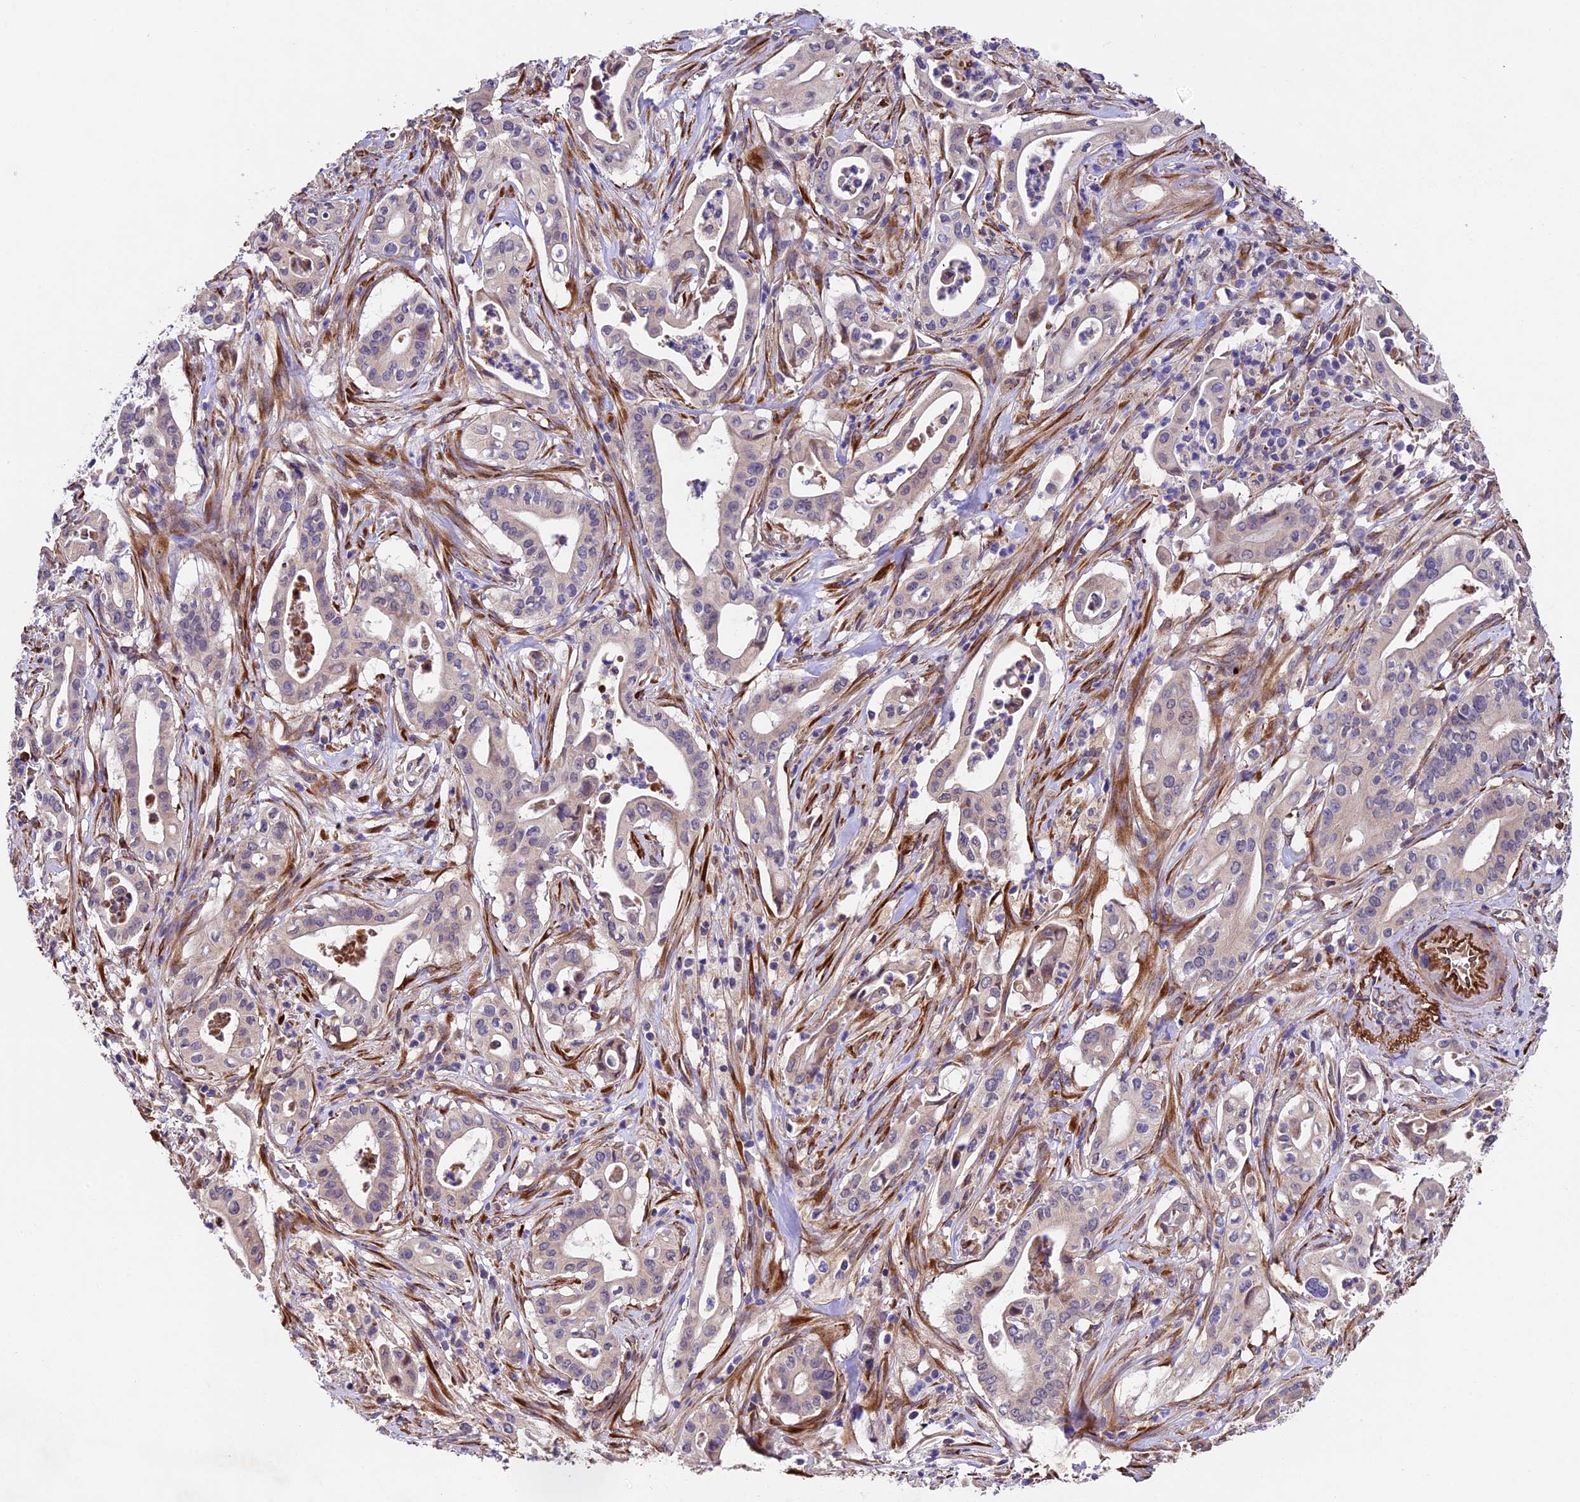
{"staining": {"intensity": "negative", "quantity": "none", "location": "none"}, "tissue": "pancreatic cancer", "cell_type": "Tumor cells", "image_type": "cancer", "snomed": [{"axis": "morphology", "description": "Adenocarcinoma, NOS"}, {"axis": "topography", "description": "Pancreas"}], "caption": "The photomicrograph demonstrates no significant positivity in tumor cells of pancreatic cancer.", "gene": "LSM7", "patient": {"sex": "female", "age": 77}}